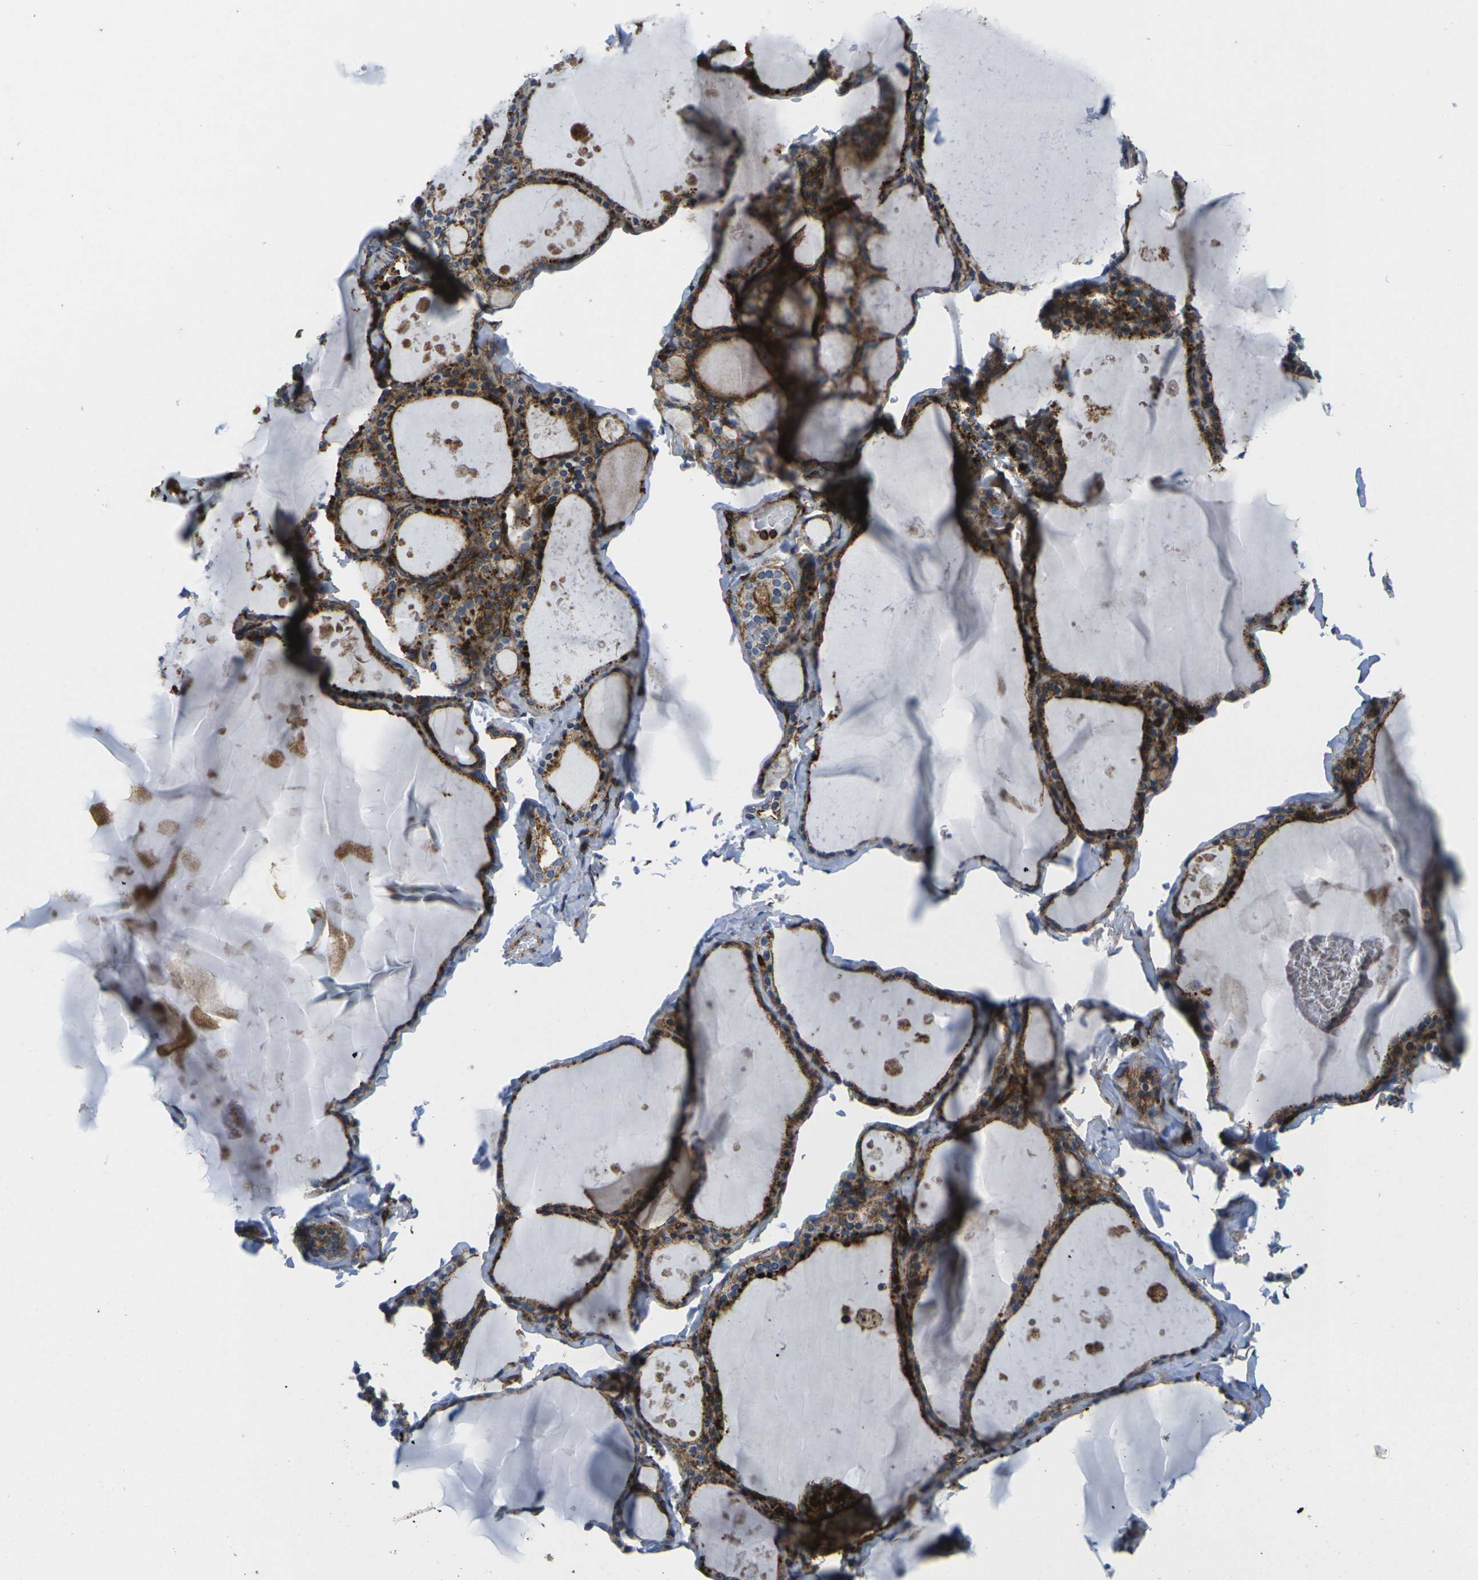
{"staining": {"intensity": "strong", "quantity": ">75%", "location": "cytoplasmic/membranous"}, "tissue": "thyroid gland", "cell_type": "Glandular cells", "image_type": "normal", "snomed": [{"axis": "morphology", "description": "Normal tissue, NOS"}, {"axis": "topography", "description": "Thyroid gland"}], "caption": "Thyroid gland stained with IHC exhibits strong cytoplasmic/membranous positivity in approximately >75% of glandular cells. Using DAB (3,3'-diaminobenzidine) (brown) and hematoxylin (blue) stains, captured at high magnification using brightfield microscopy.", "gene": "IQGAP1", "patient": {"sex": "male", "age": 56}}